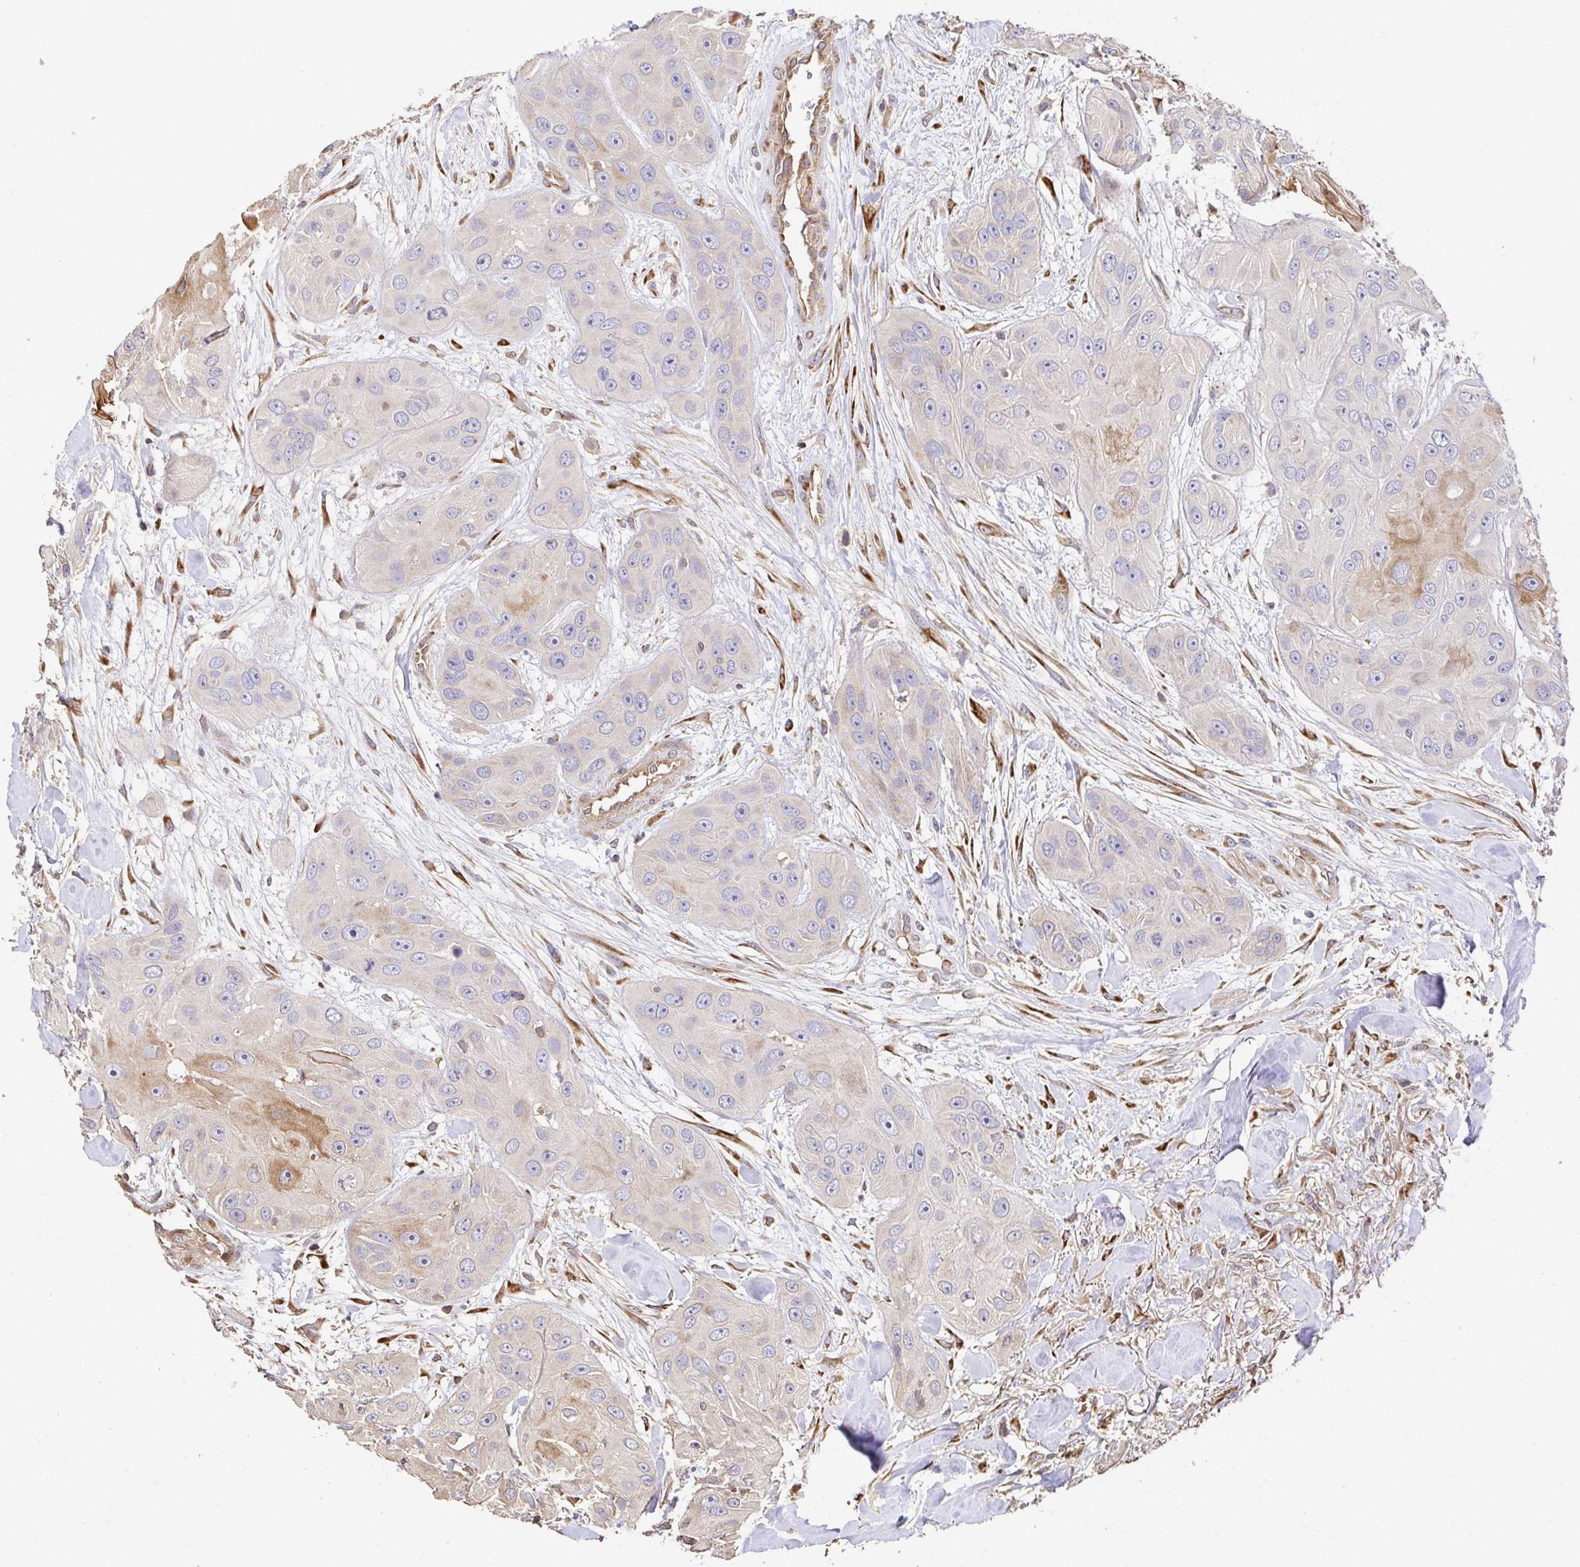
{"staining": {"intensity": "moderate", "quantity": "<25%", "location": "cytoplasmic/membranous"}, "tissue": "head and neck cancer", "cell_type": "Tumor cells", "image_type": "cancer", "snomed": [{"axis": "morphology", "description": "Squamous cell carcinoma, NOS"}, {"axis": "topography", "description": "Oral tissue"}, {"axis": "topography", "description": "Head-Neck"}], "caption": "Immunohistochemical staining of head and neck cancer shows moderate cytoplasmic/membranous protein positivity in about <25% of tumor cells.", "gene": "APBB1", "patient": {"sex": "male", "age": 77}}